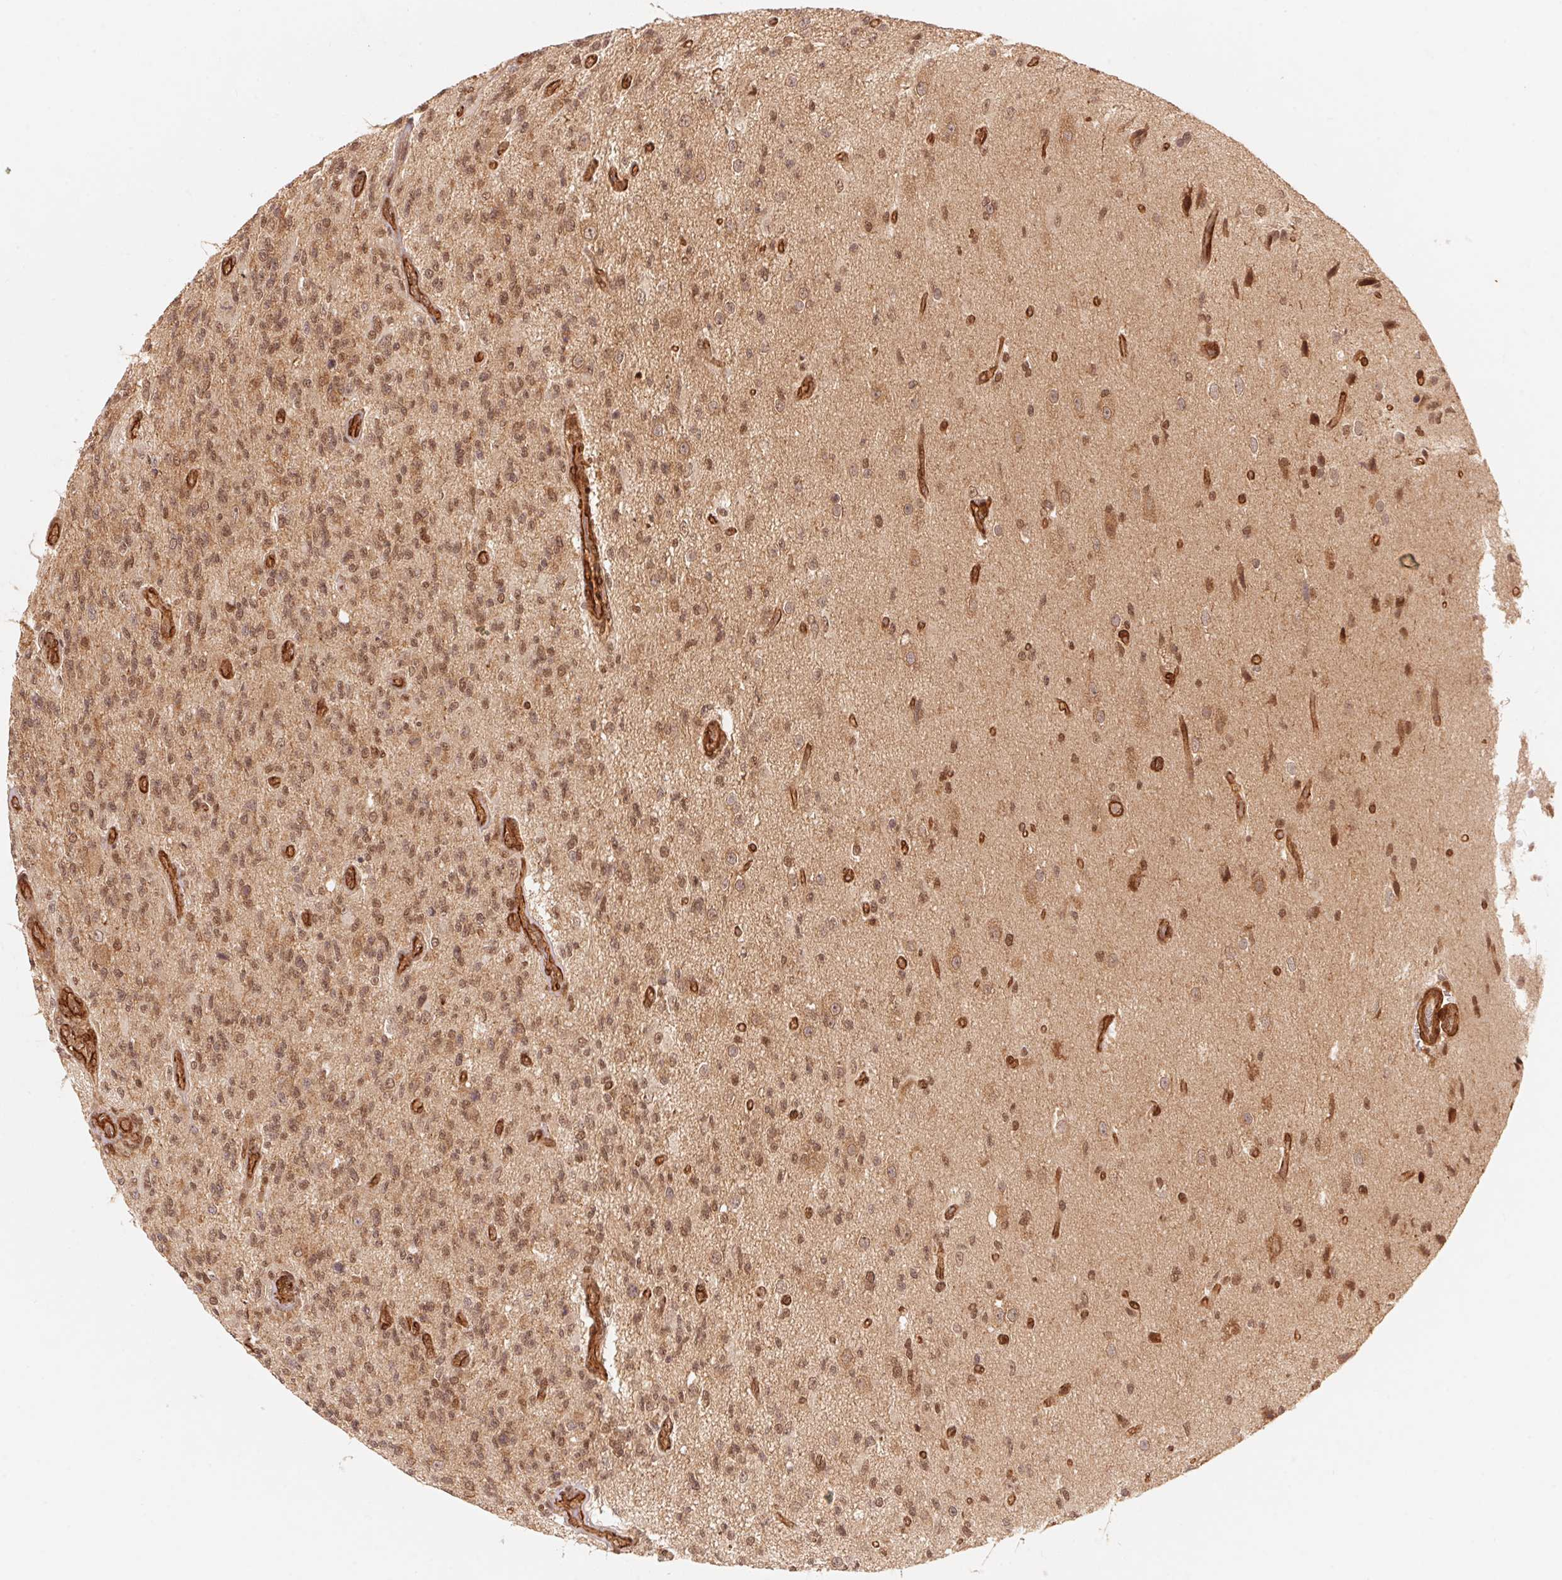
{"staining": {"intensity": "moderate", "quantity": "25%-75%", "location": "nuclear"}, "tissue": "glioma", "cell_type": "Tumor cells", "image_type": "cancer", "snomed": [{"axis": "morphology", "description": "Glioma, malignant, High grade"}, {"axis": "topography", "description": "Brain"}], "caption": "Protein staining exhibits moderate nuclear expression in about 25%-75% of tumor cells in malignant glioma (high-grade). Nuclei are stained in blue.", "gene": "TNIP2", "patient": {"sex": "male", "age": 56}}